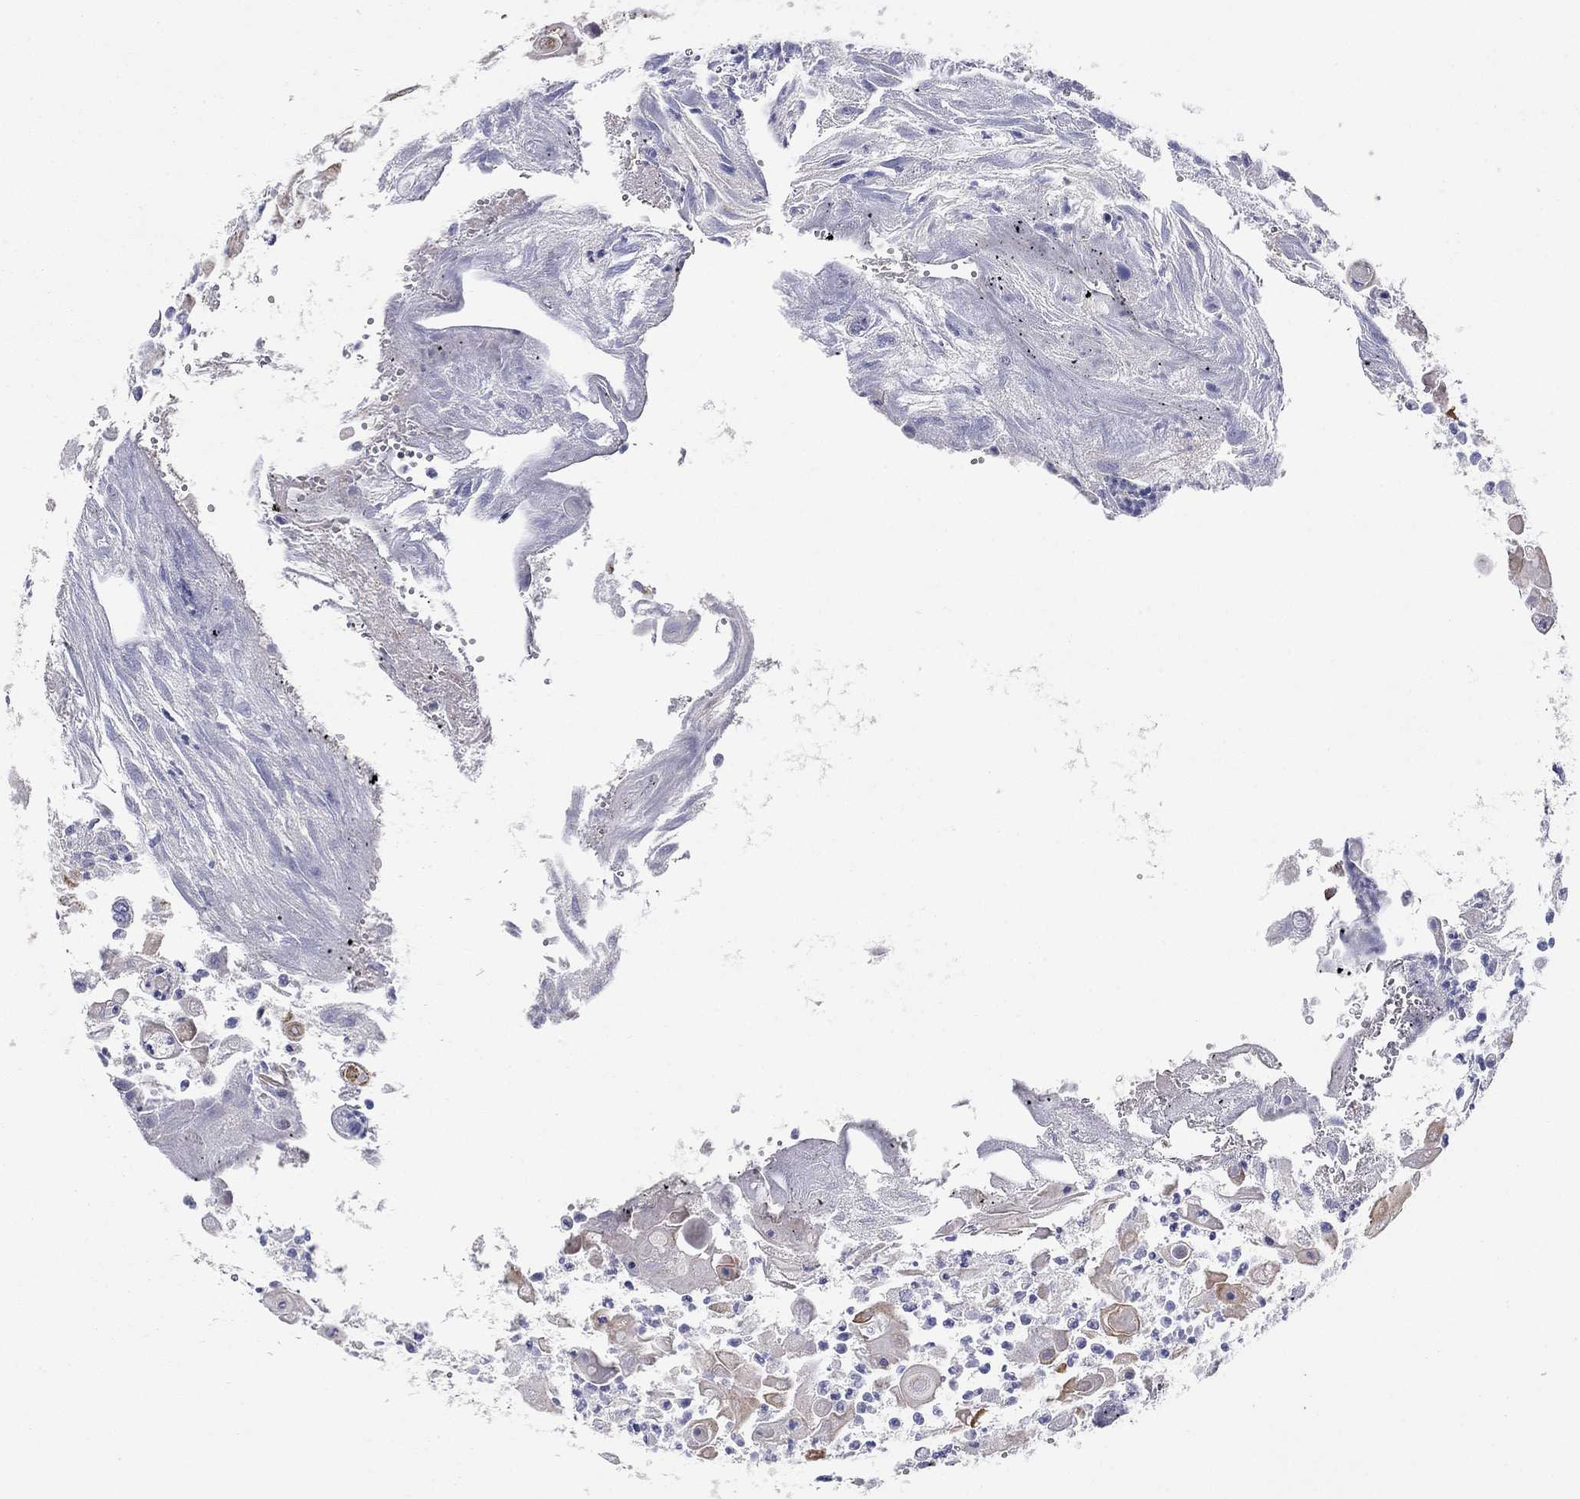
{"staining": {"intensity": "strong", "quantity": "25%-75%", "location": "cytoplasmic/membranous"}, "tissue": "urothelial cancer", "cell_type": "Tumor cells", "image_type": "cancer", "snomed": [{"axis": "morphology", "description": "Urothelial carcinoma, High grade"}, {"axis": "topography", "description": "Urinary bladder"}], "caption": "An immunohistochemistry micrograph of neoplastic tissue is shown. Protein staining in brown shows strong cytoplasmic/membranous positivity in high-grade urothelial carcinoma within tumor cells. (Stains: DAB (3,3'-diaminobenzidine) in brown, nuclei in blue, Microscopy: brightfield microscopy at high magnification).", "gene": "HPS5", "patient": {"sex": "female", "age": 79}}